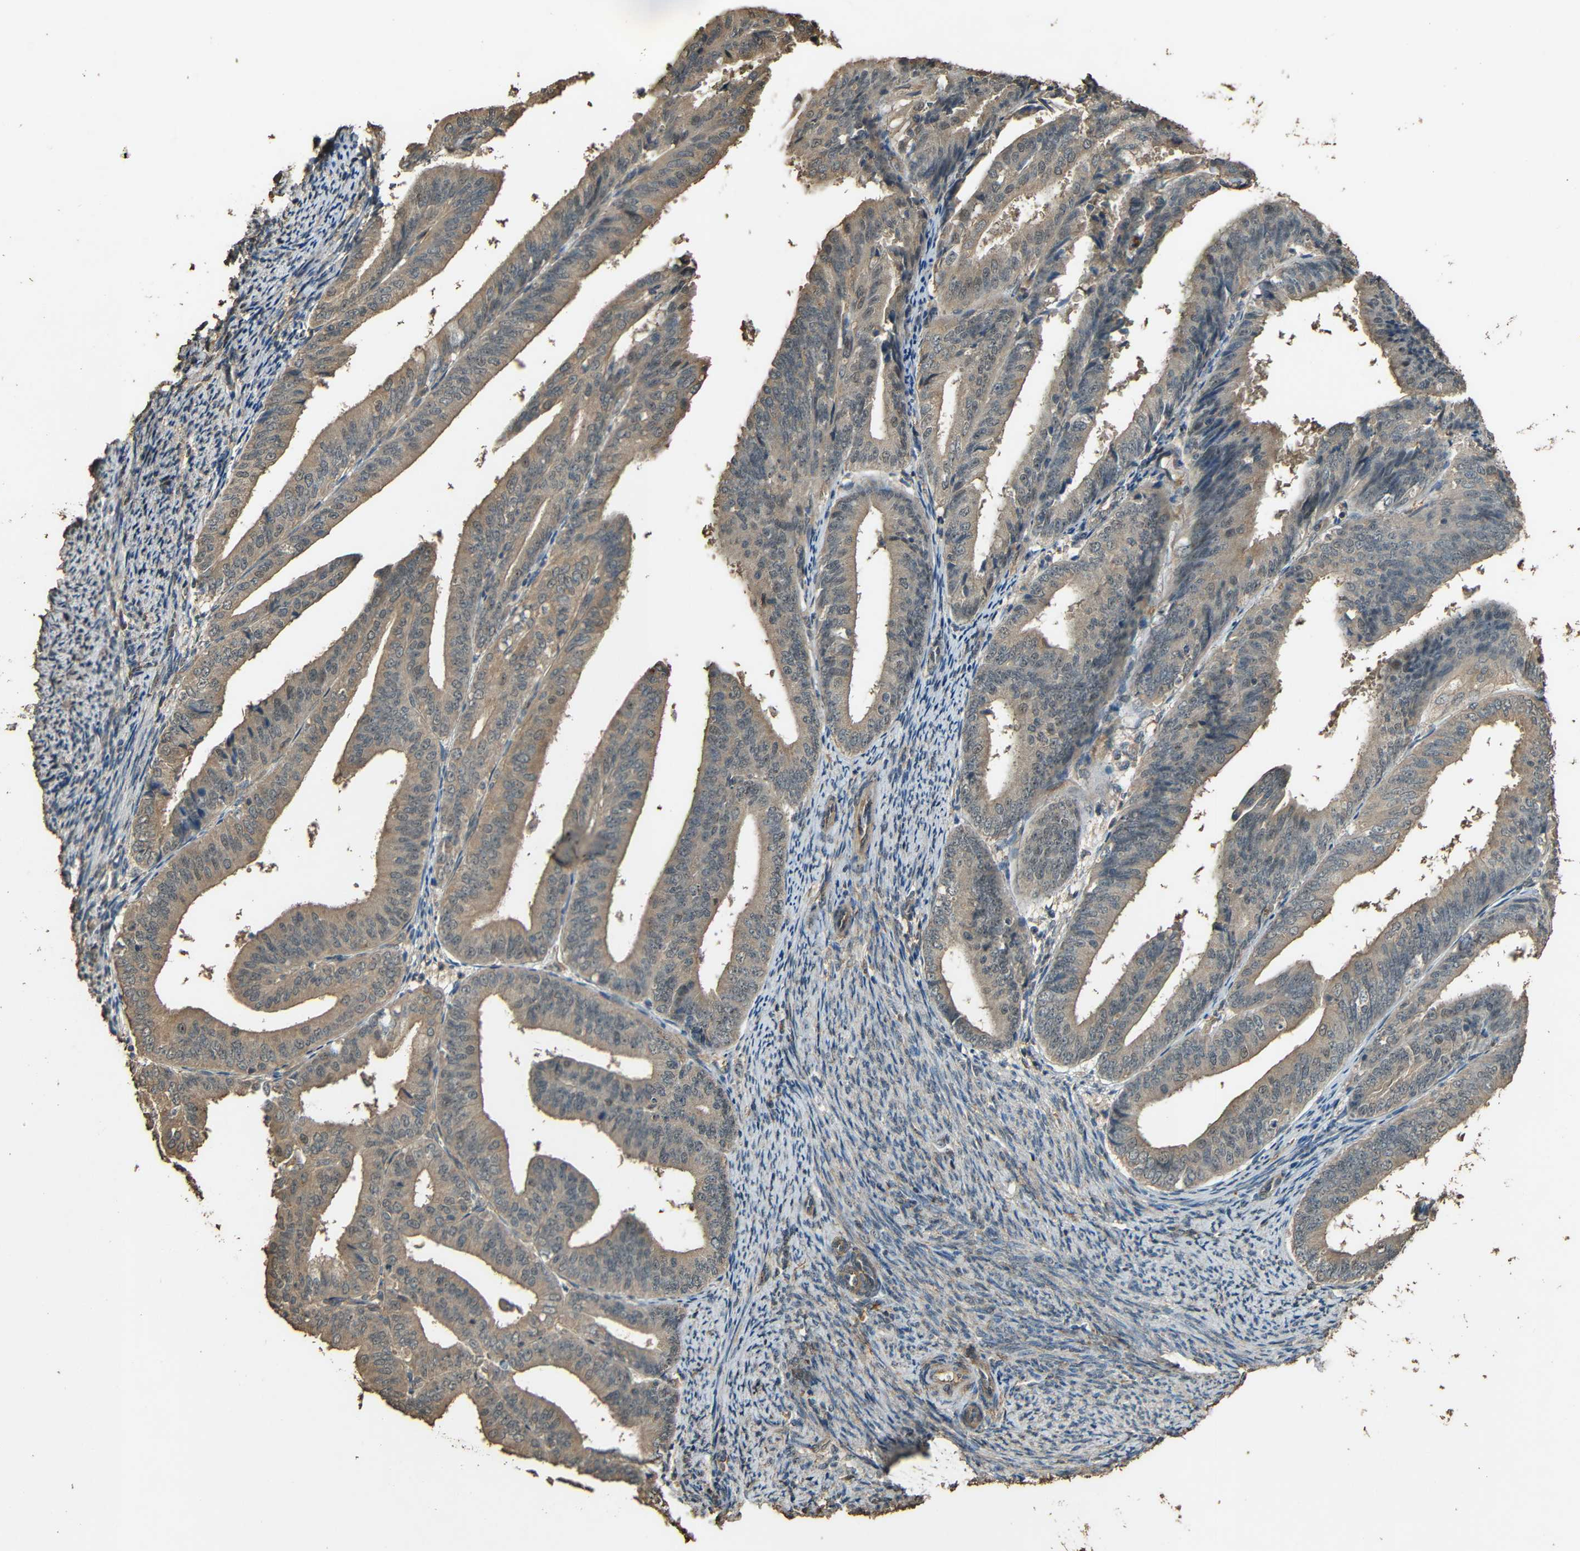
{"staining": {"intensity": "weak", "quantity": ">75%", "location": "cytoplasmic/membranous"}, "tissue": "endometrial cancer", "cell_type": "Tumor cells", "image_type": "cancer", "snomed": [{"axis": "morphology", "description": "Adenocarcinoma, NOS"}, {"axis": "topography", "description": "Endometrium"}], "caption": "Tumor cells display weak cytoplasmic/membranous positivity in about >75% of cells in adenocarcinoma (endometrial).", "gene": "PDE5A", "patient": {"sex": "female", "age": 63}}